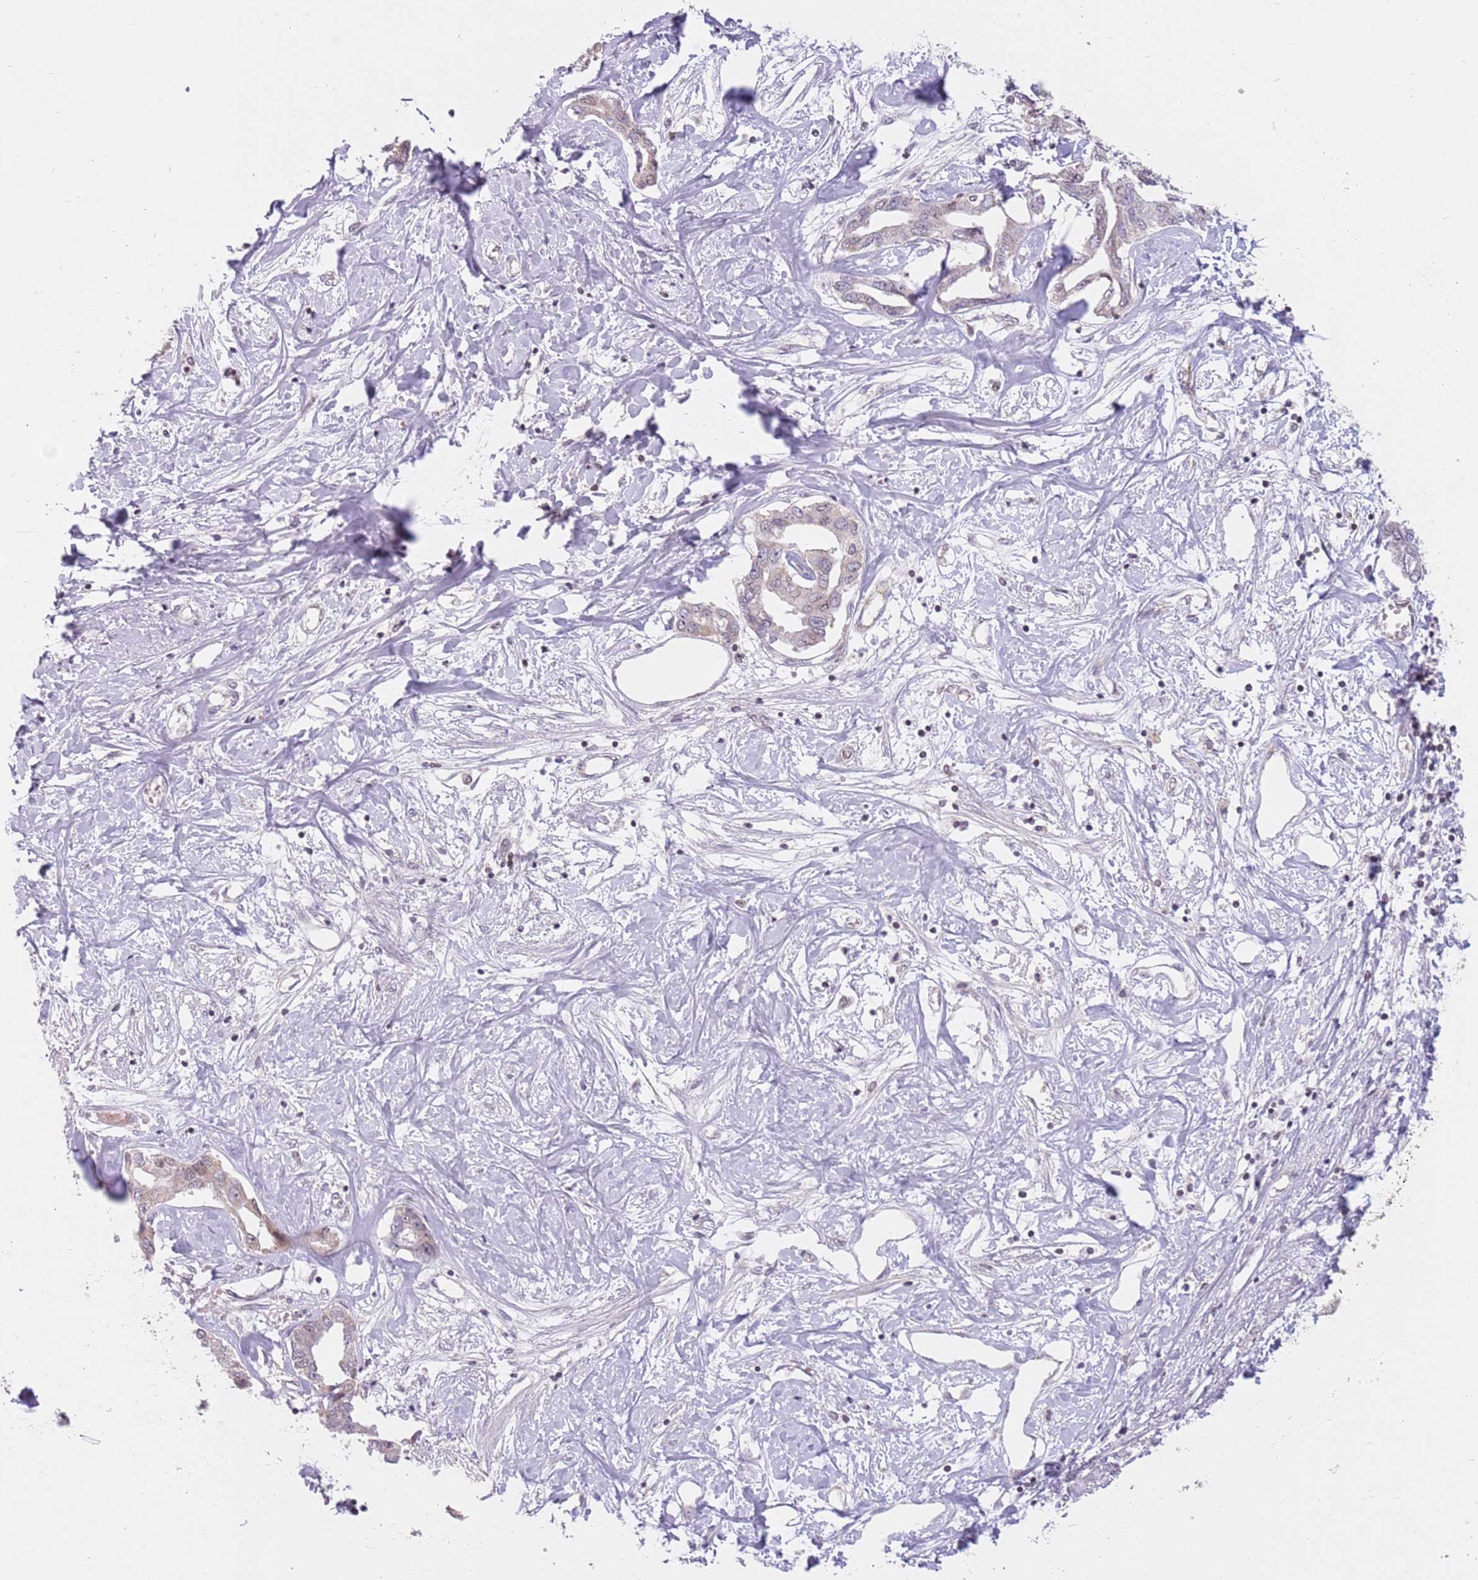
{"staining": {"intensity": "weak", "quantity": "<25%", "location": "cytoplasmic/membranous"}, "tissue": "liver cancer", "cell_type": "Tumor cells", "image_type": "cancer", "snomed": [{"axis": "morphology", "description": "Cholangiocarcinoma"}, {"axis": "topography", "description": "Liver"}], "caption": "An image of human liver cancer is negative for staining in tumor cells.", "gene": "ZNF574", "patient": {"sex": "male", "age": 59}}